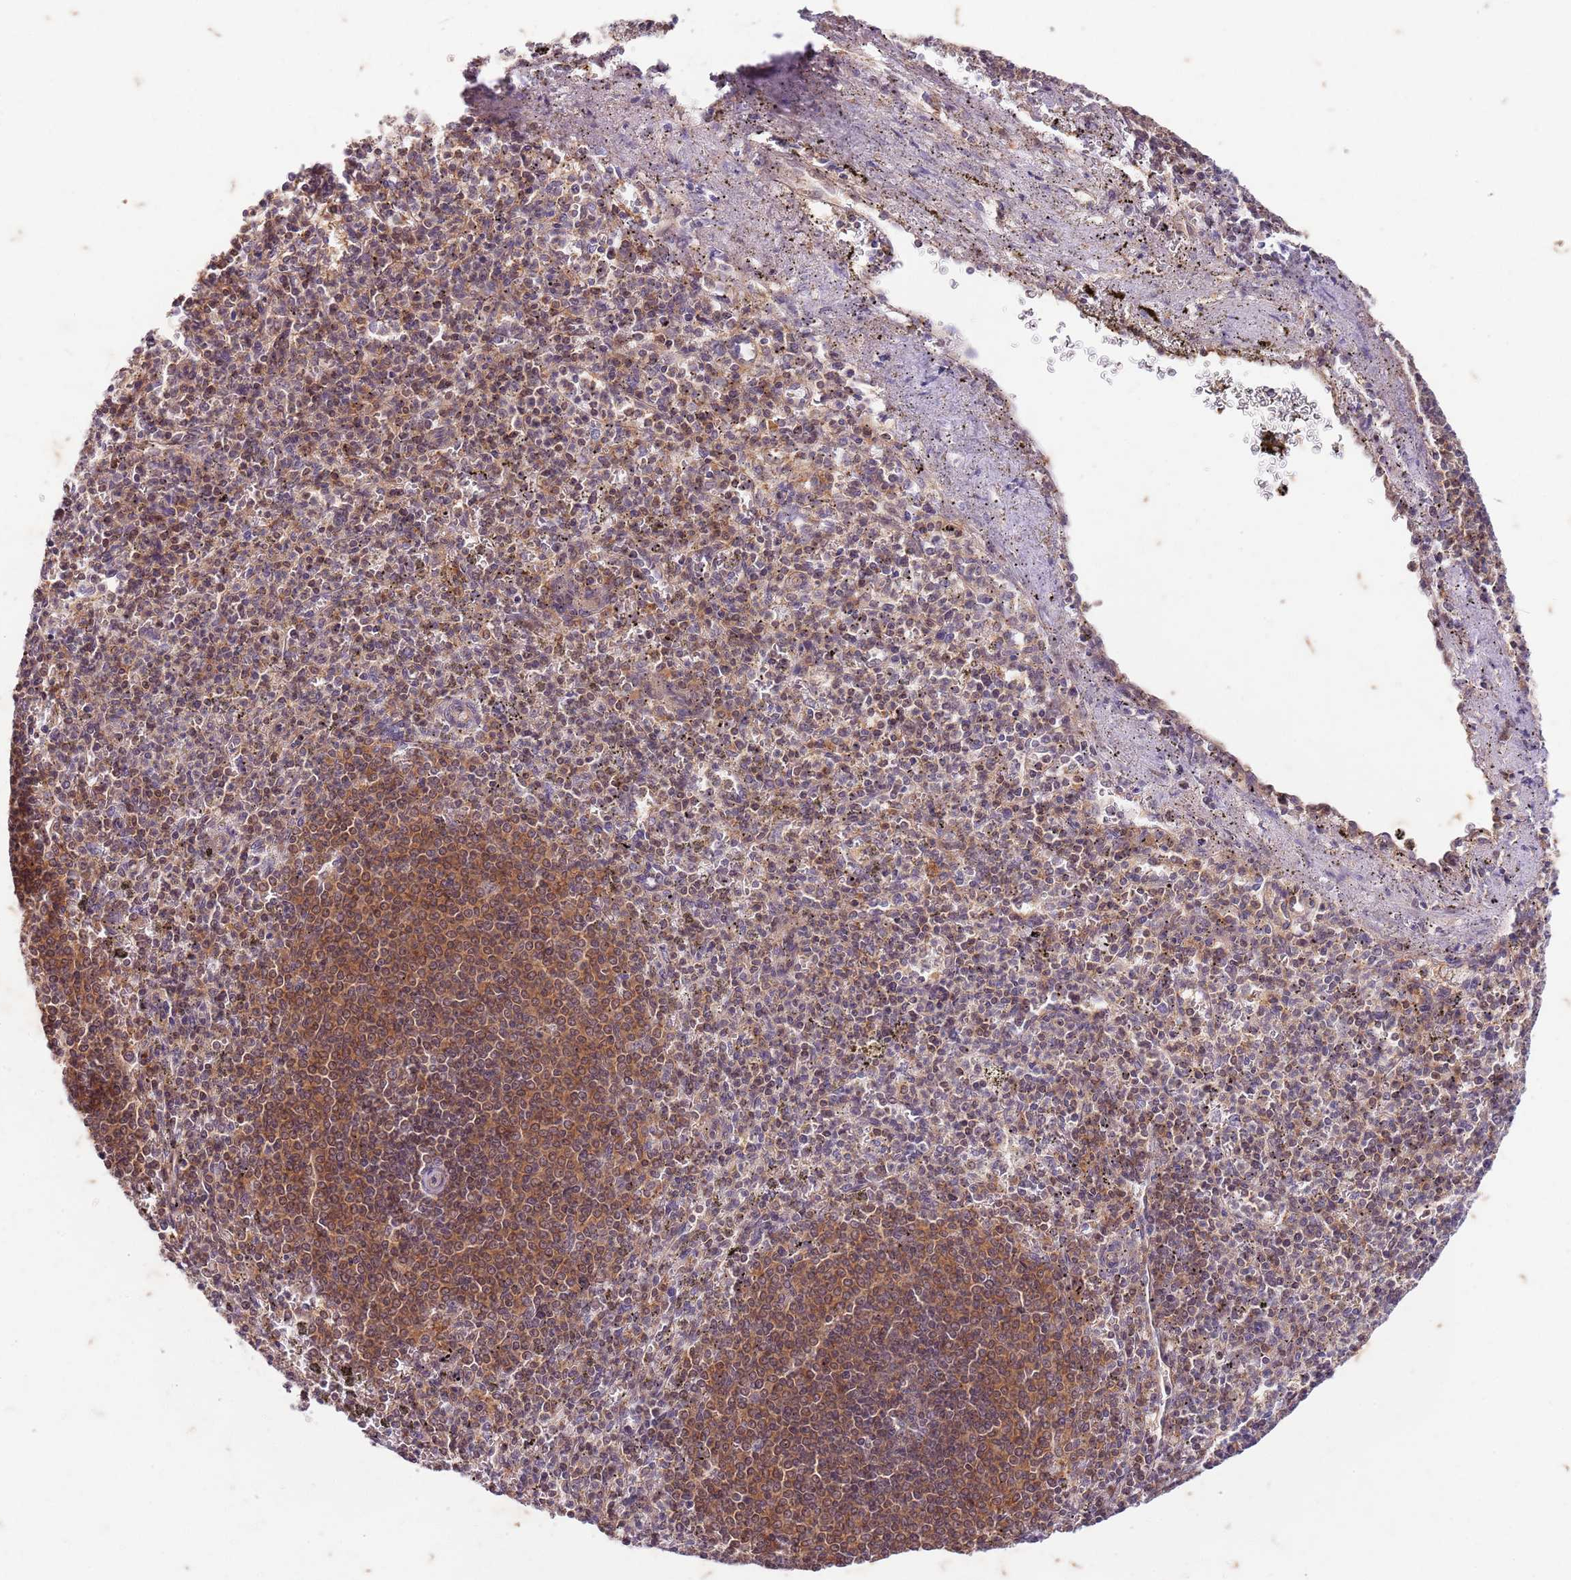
{"staining": {"intensity": "weak", "quantity": "25%-75%", "location": "cytoplasmic/membranous"}, "tissue": "spleen", "cell_type": "Cells in red pulp", "image_type": "normal", "snomed": [{"axis": "morphology", "description": "Normal tissue, NOS"}, {"axis": "topography", "description": "Spleen"}], "caption": "Immunohistochemical staining of benign human spleen reveals 25%-75% levels of weak cytoplasmic/membranous protein staining in about 25%-75% of cells in red pulp.", "gene": "RAPGEF3", "patient": {"sex": "male", "age": 72}}